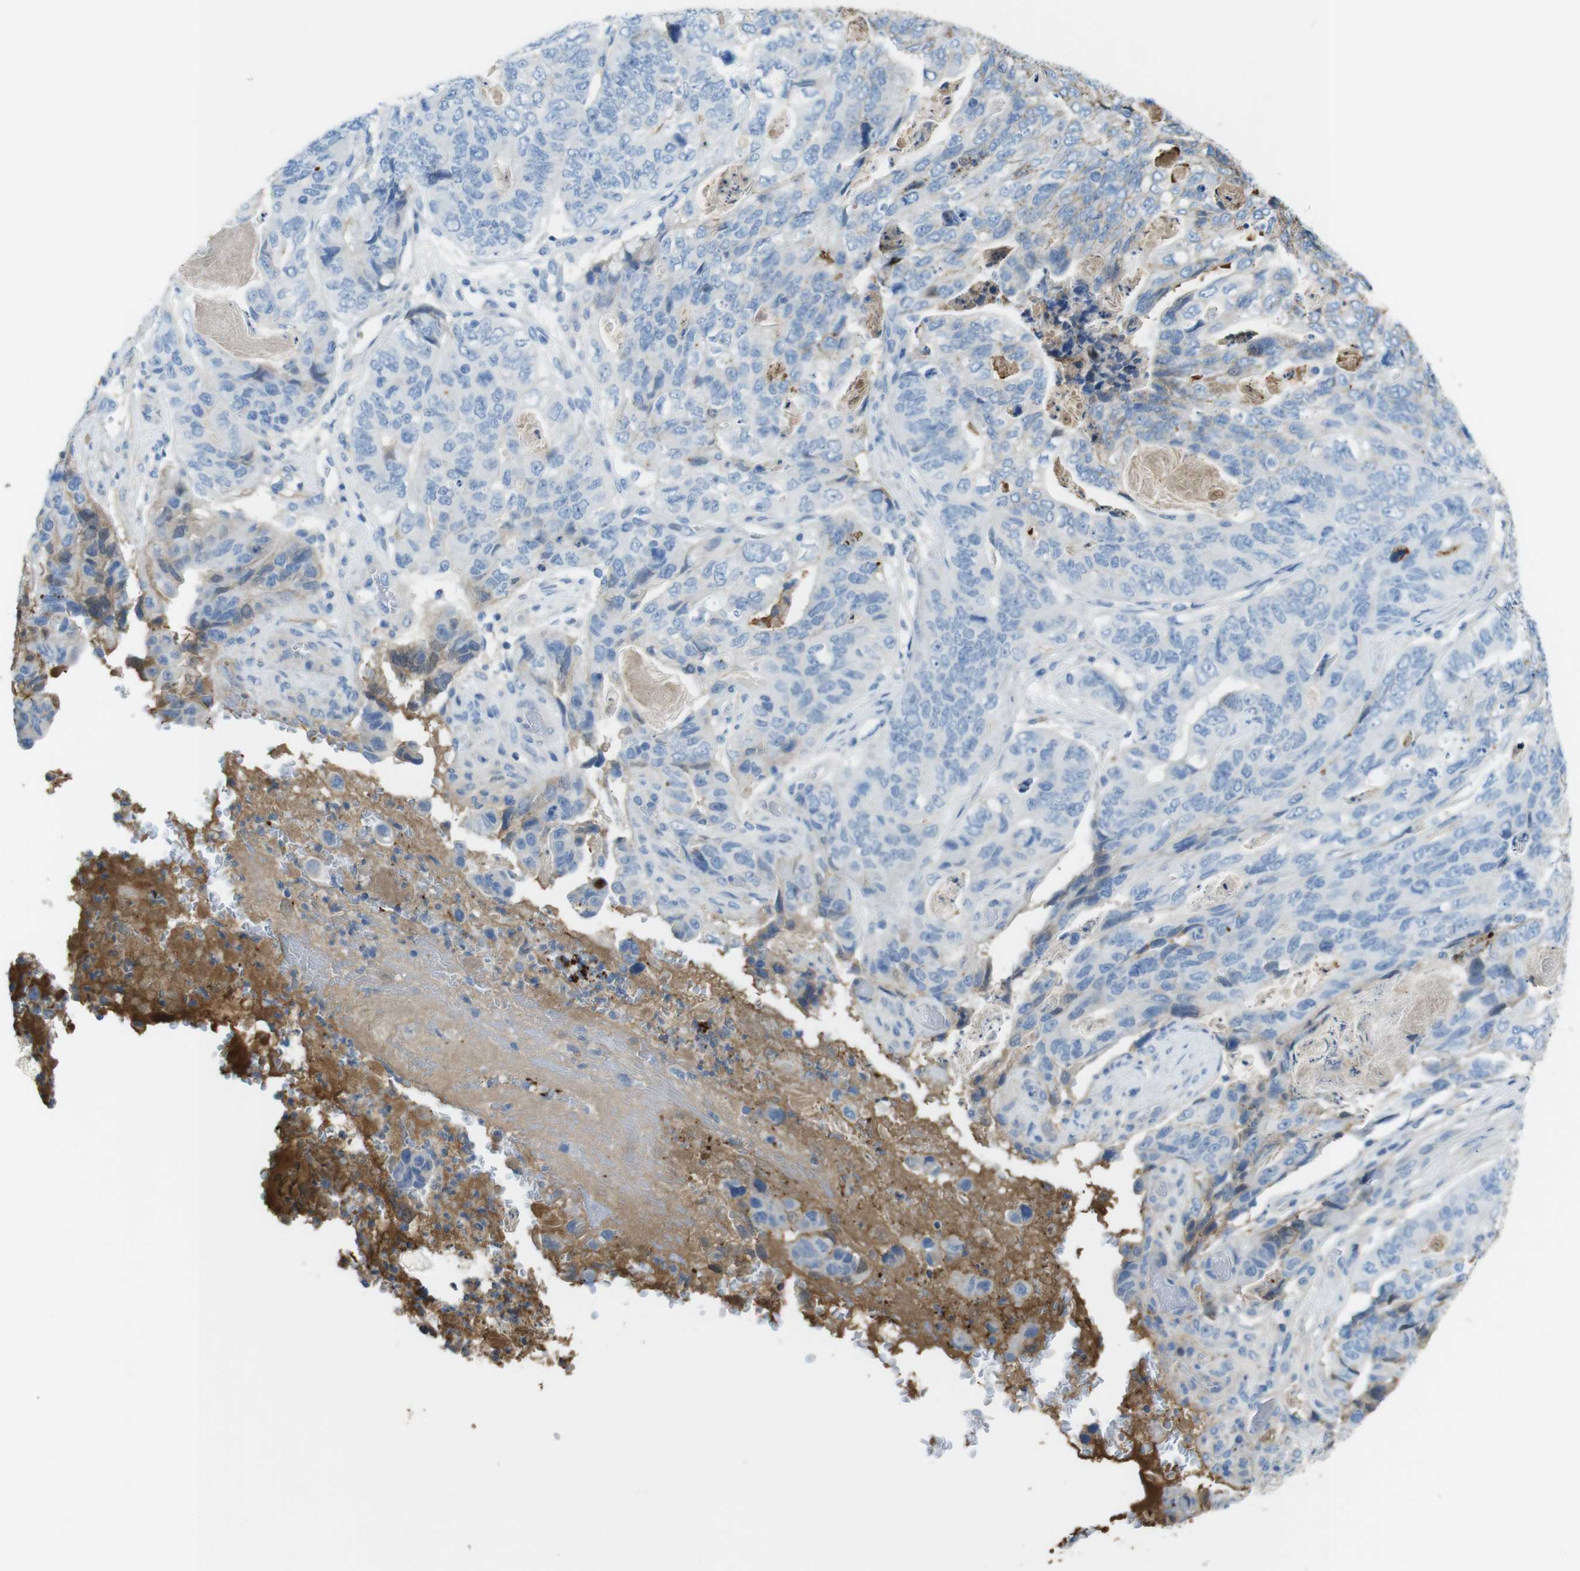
{"staining": {"intensity": "negative", "quantity": "none", "location": "none"}, "tissue": "stomach cancer", "cell_type": "Tumor cells", "image_type": "cancer", "snomed": [{"axis": "morphology", "description": "Adenocarcinoma, NOS"}, {"axis": "topography", "description": "Stomach"}], "caption": "Tumor cells are negative for brown protein staining in stomach cancer.", "gene": "LTBP4", "patient": {"sex": "female", "age": 89}}